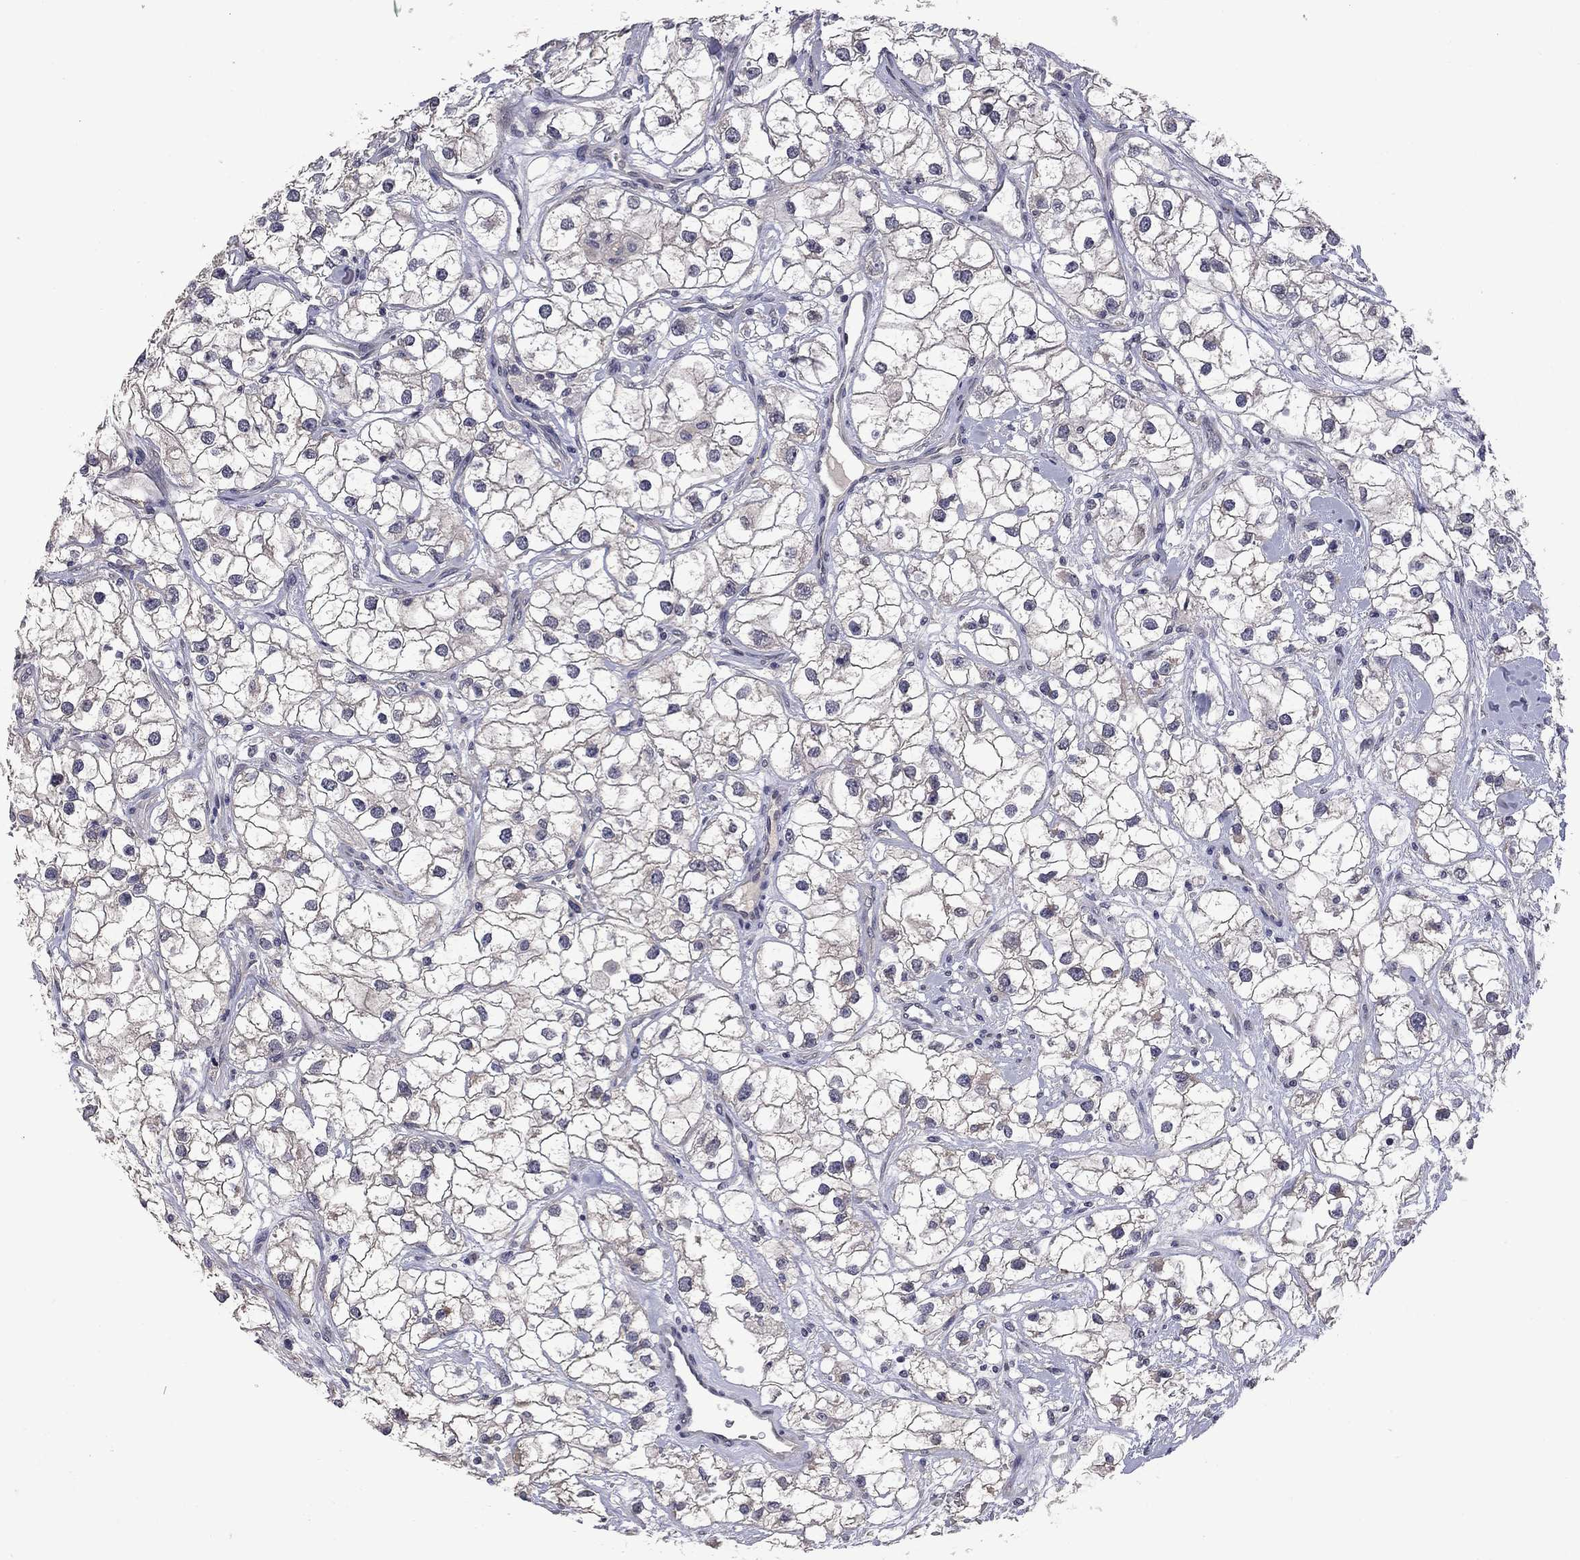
{"staining": {"intensity": "negative", "quantity": "none", "location": "none"}, "tissue": "renal cancer", "cell_type": "Tumor cells", "image_type": "cancer", "snomed": [{"axis": "morphology", "description": "Adenocarcinoma, NOS"}, {"axis": "topography", "description": "Kidney"}], "caption": "Immunohistochemistry (IHC) histopathology image of human renal adenocarcinoma stained for a protein (brown), which demonstrates no staining in tumor cells. (Brightfield microscopy of DAB (3,3'-diaminobenzidine) immunohistochemistry at high magnification).", "gene": "FABP12", "patient": {"sex": "male", "age": 59}}